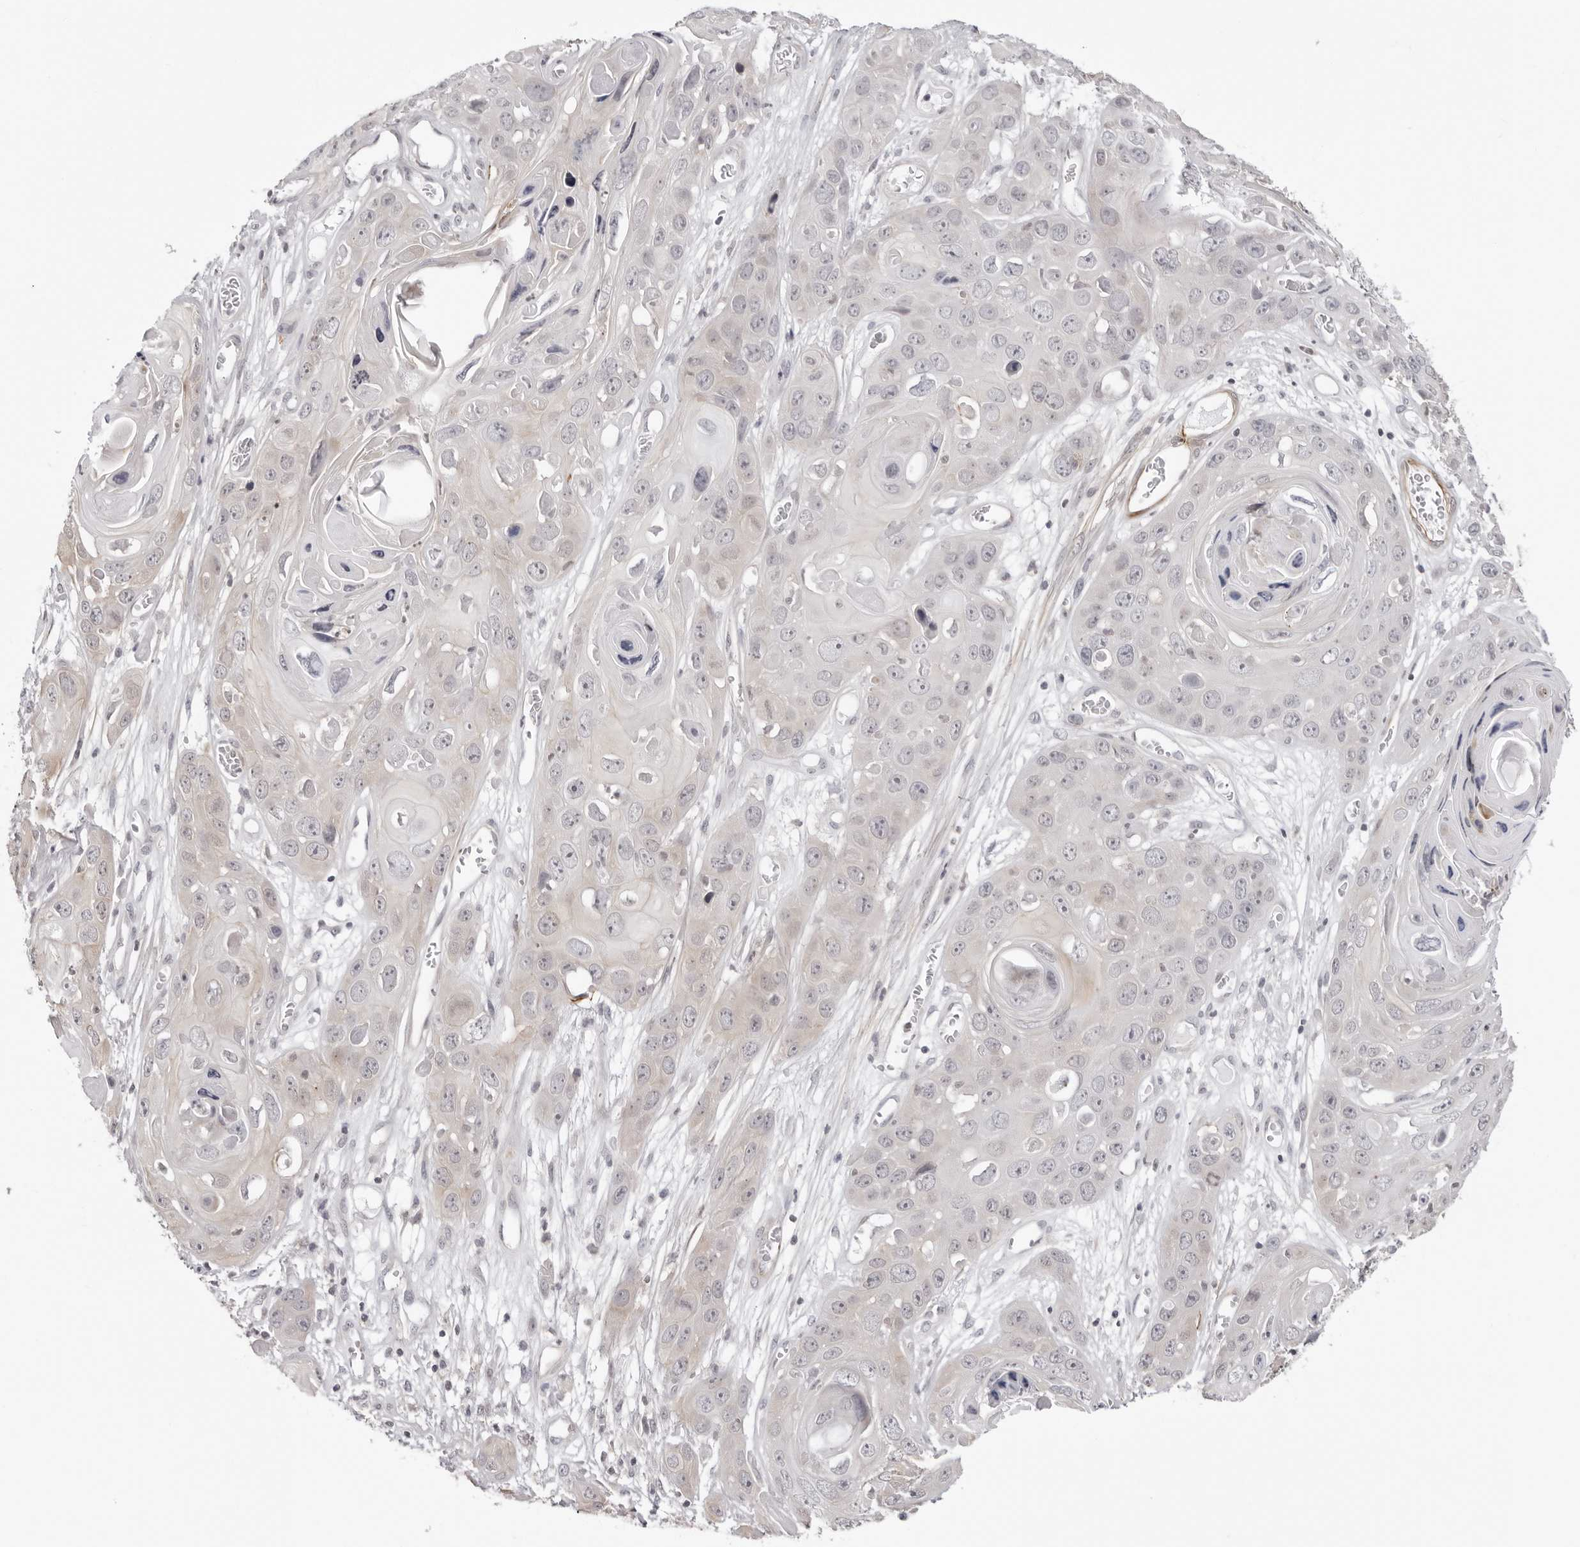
{"staining": {"intensity": "negative", "quantity": "none", "location": "none"}, "tissue": "skin cancer", "cell_type": "Tumor cells", "image_type": "cancer", "snomed": [{"axis": "morphology", "description": "Squamous cell carcinoma, NOS"}, {"axis": "topography", "description": "Skin"}], "caption": "Human squamous cell carcinoma (skin) stained for a protein using immunohistochemistry (IHC) shows no staining in tumor cells.", "gene": "UNK", "patient": {"sex": "male", "age": 55}}